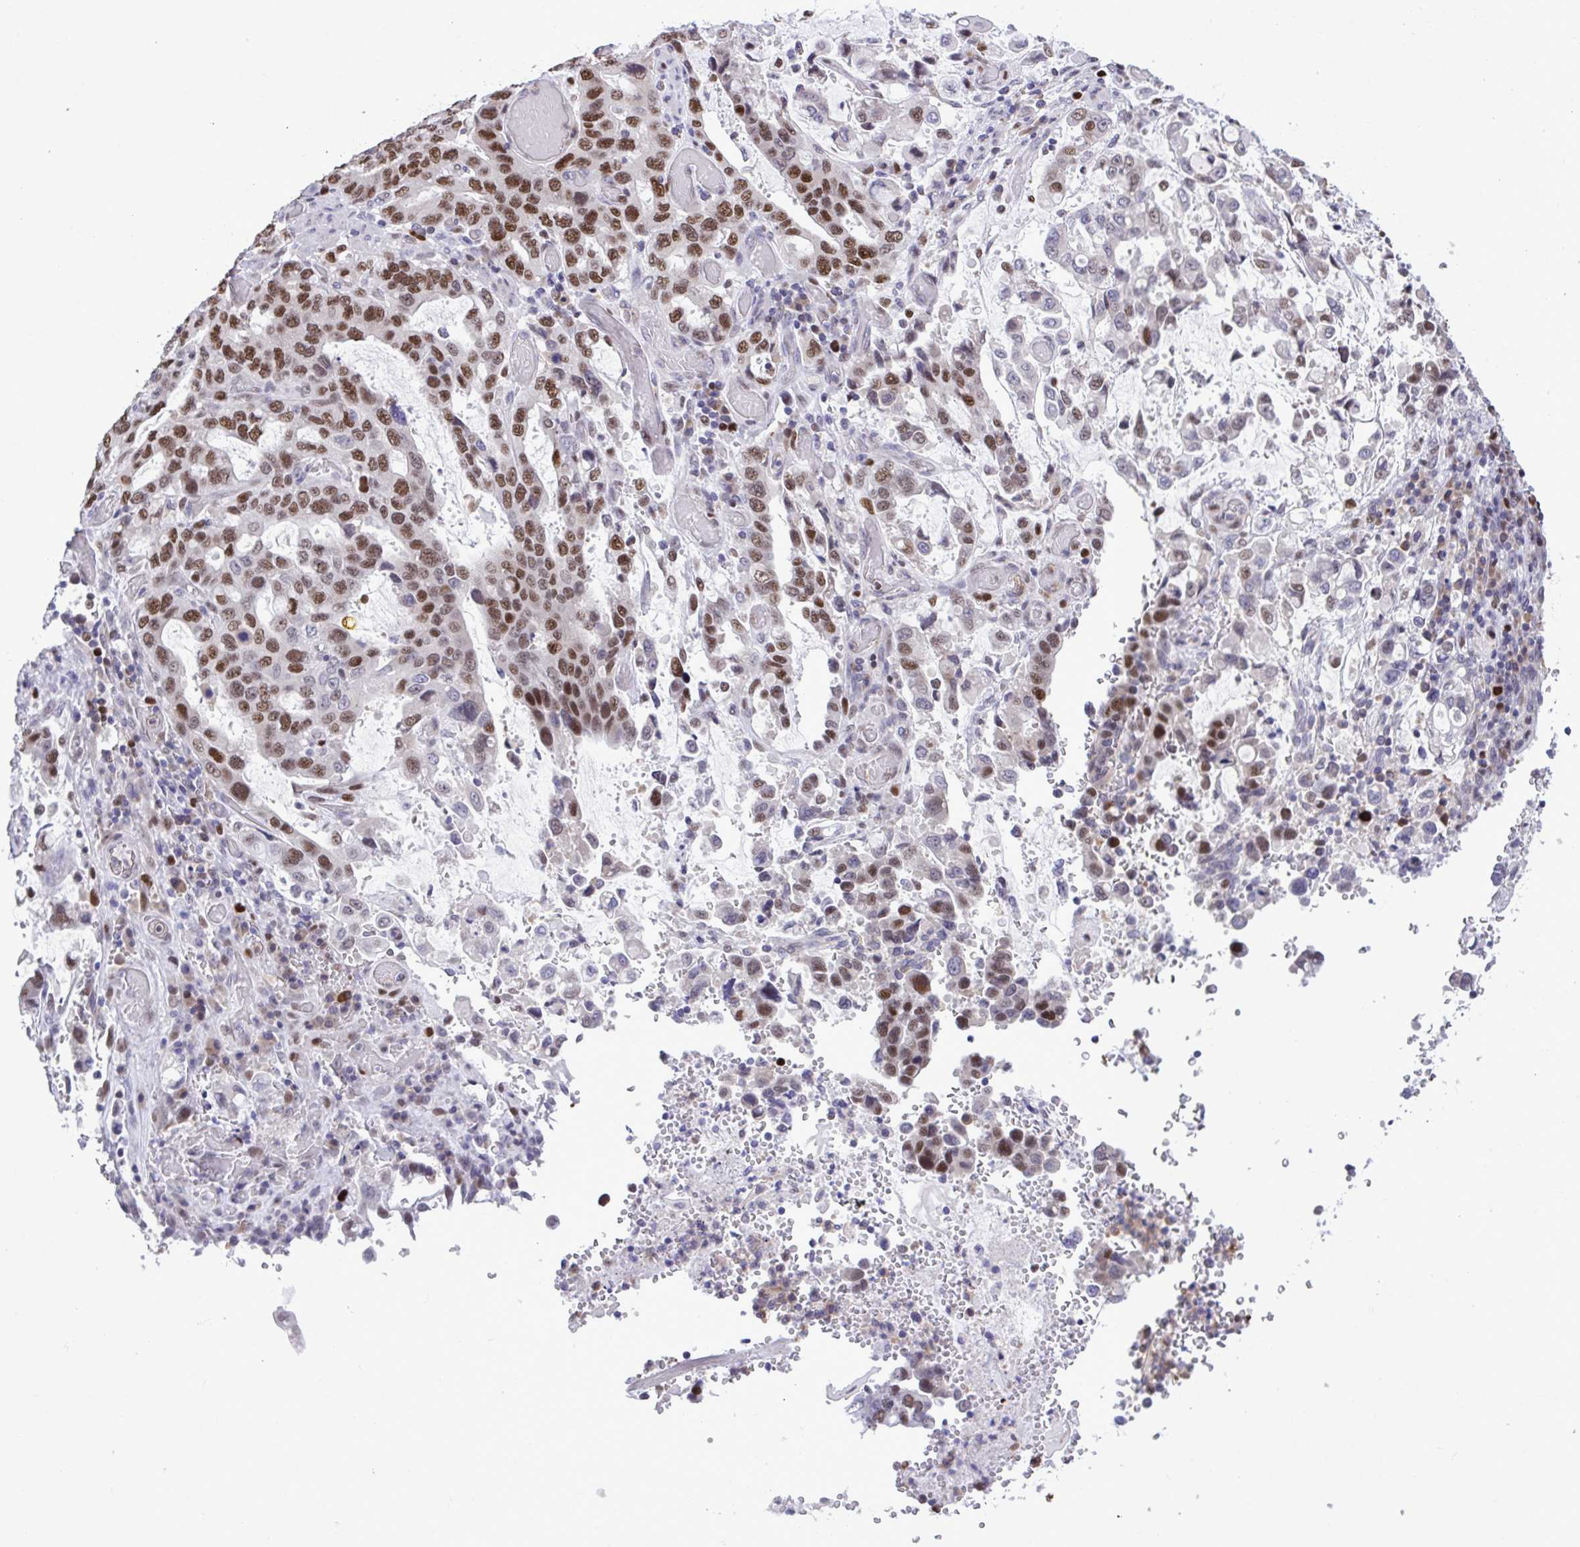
{"staining": {"intensity": "strong", "quantity": "25%-75%", "location": "nuclear"}, "tissue": "stomach cancer", "cell_type": "Tumor cells", "image_type": "cancer", "snomed": [{"axis": "morphology", "description": "Adenocarcinoma, NOS"}, {"axis": "topography", "description": "Stomach, upper"}, {"axis": "topography", "description": "Stomach"}], "caption": "Tumor cells reveal high levels of strong nuclear staining in approximately 25%-75% of cells in human adenocarcinoma (stomach).", "gene": "C1QL2", "patient": {"sex": "male", "age": 62}}